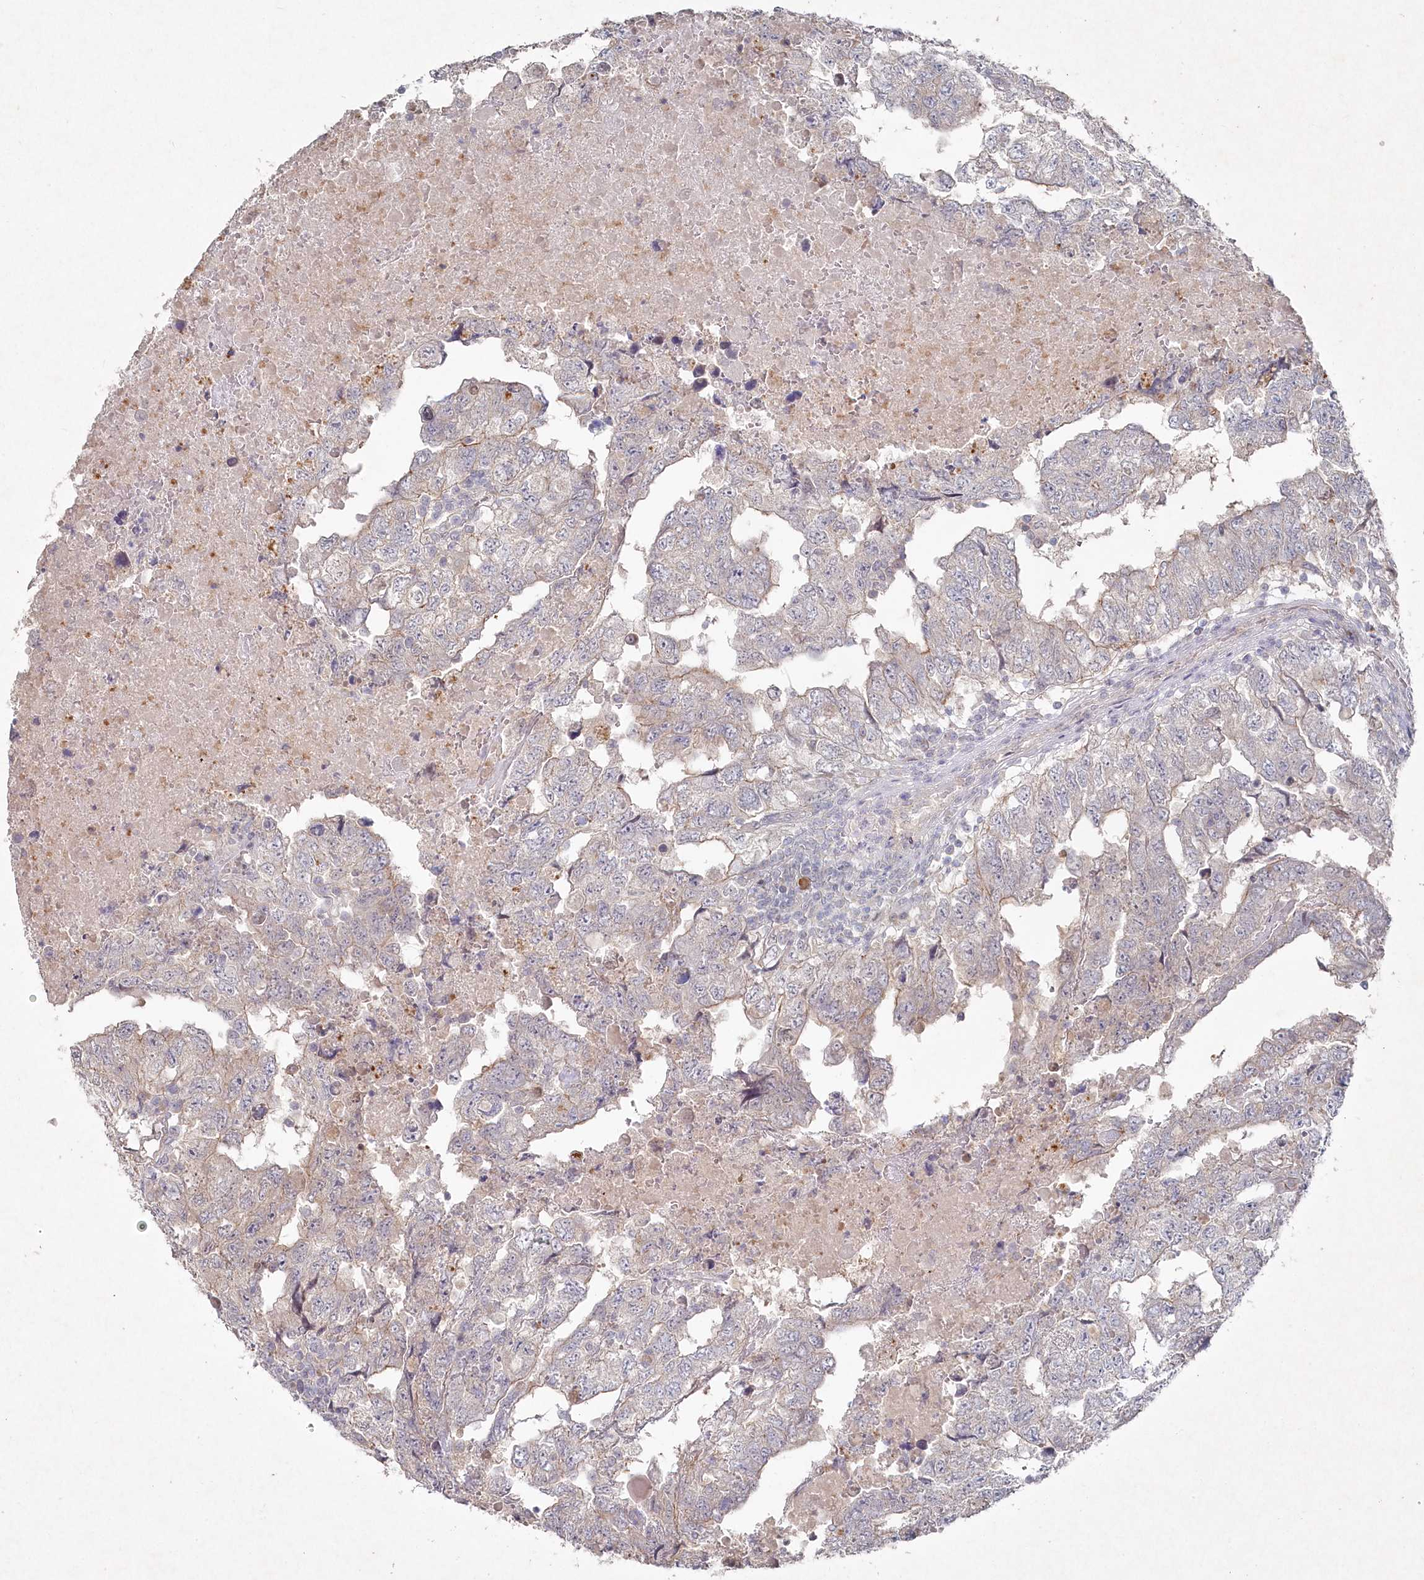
{"staining": {"intensity": "negative", "quantity": "none", "location": "none"}, "tissue": "testis cancer", "cell_type": "Tumor cells", "image_type": "cancer", "snomed": [{"axis": "morphology", "description": "Carcinoma, Embryonal, NOS"}, {"axis": "topography", "description": "Testis"}], "caption": "This is an immunohistochemistry (IHC) image of testis cancer (embryonal carcinoma). There is no staining in tumor cells.", "gene": "TGFBRAP1", "patient": {"sex": "male", "age": 36}}